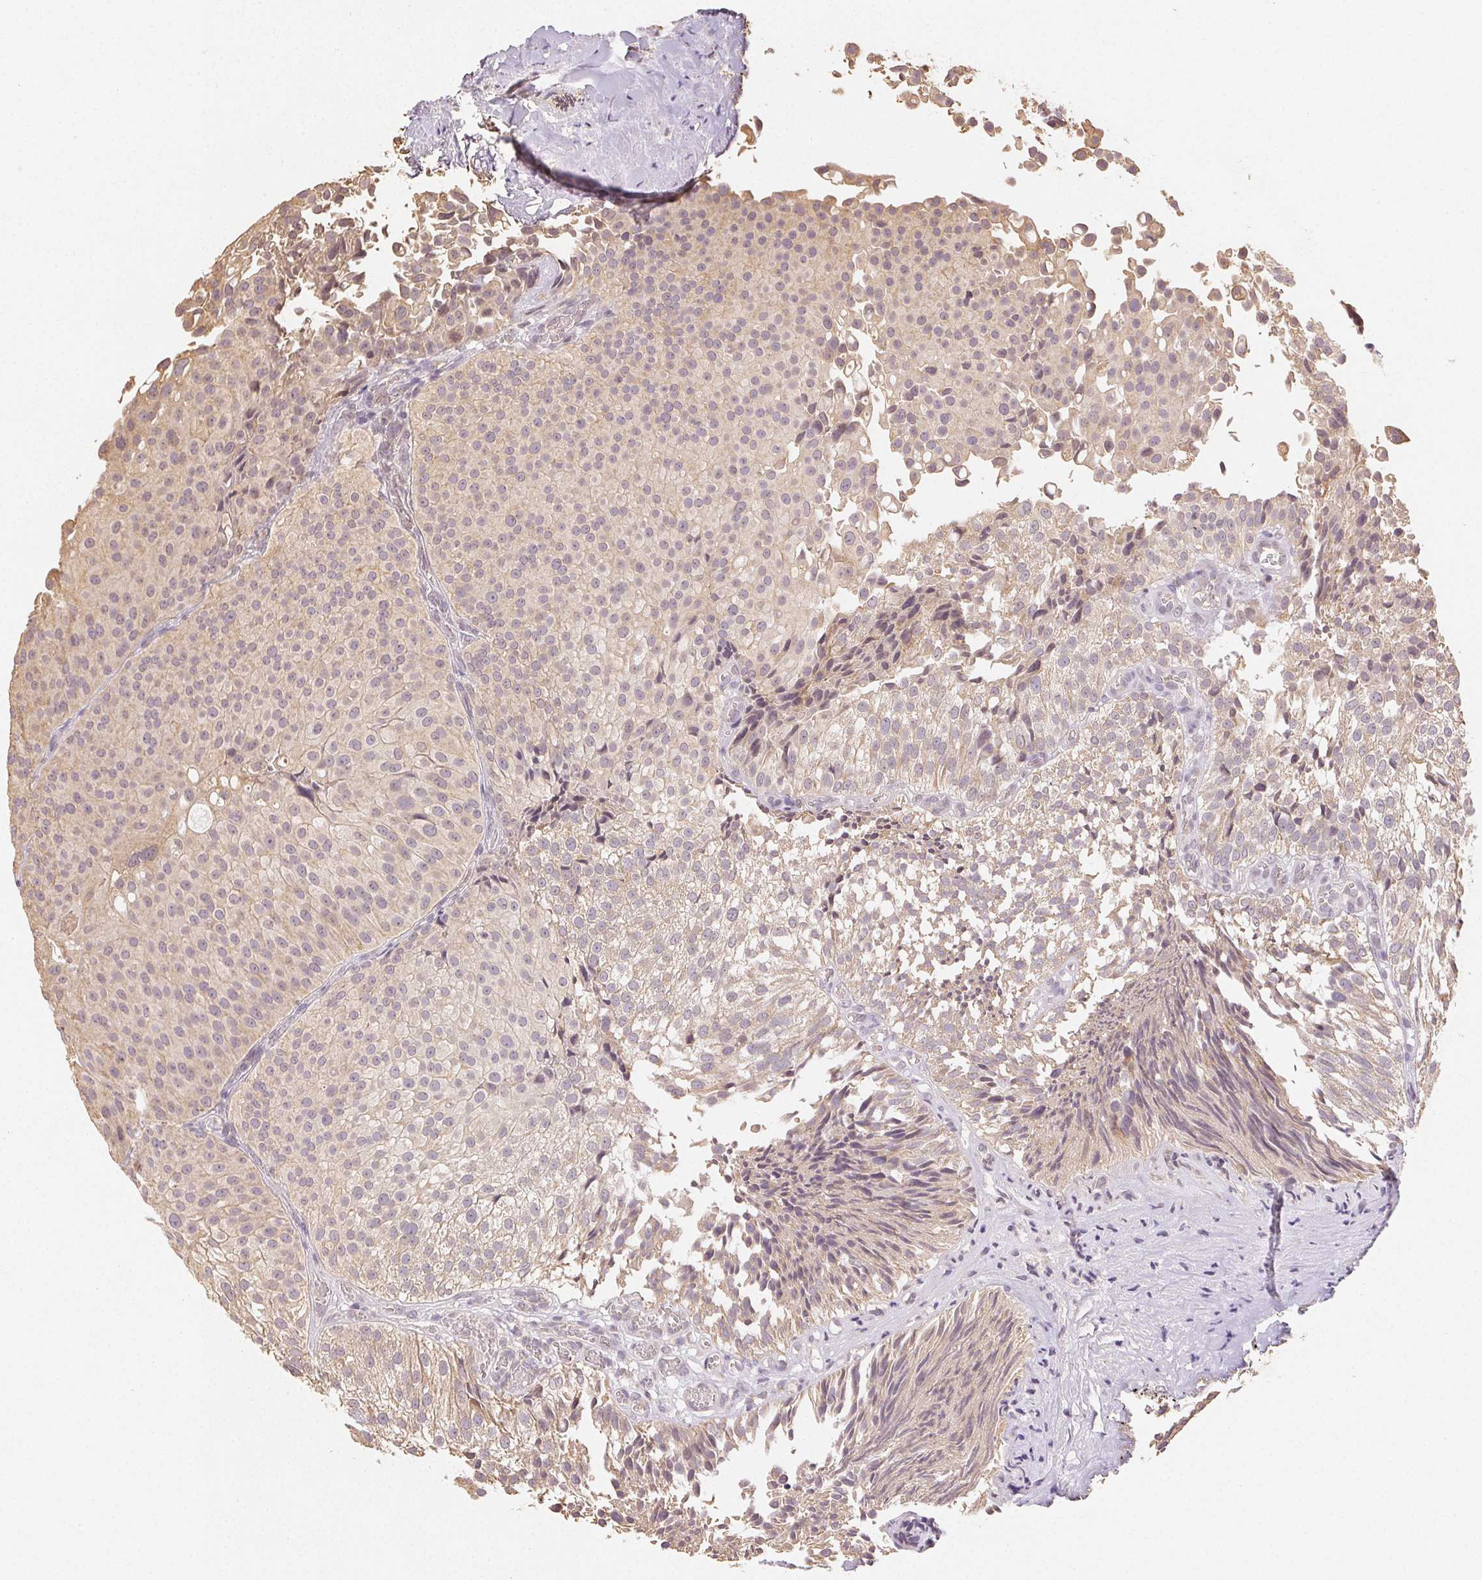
{"staining": {"intensity": "weak", "quantity": "<25%", "location": "cytoplasmic/membranous"}, "tissue": "urothelial cancer", "cell_type": "Tumor cells", "image_type": "cancer", "snomed": [{"axis": "morphology", "description": "Urothelial carcinoma, Low grade"}, {"axis": "topography", "description": "Urinary bladder"}], "caption": "An immunohistochemistry photomicrograph of urothelial cancer is shown. There is no staining in tumor cells of urothelial cancer.", "gene": "SEZ6L2", "patient": {"sex": "male", "age": 80}}